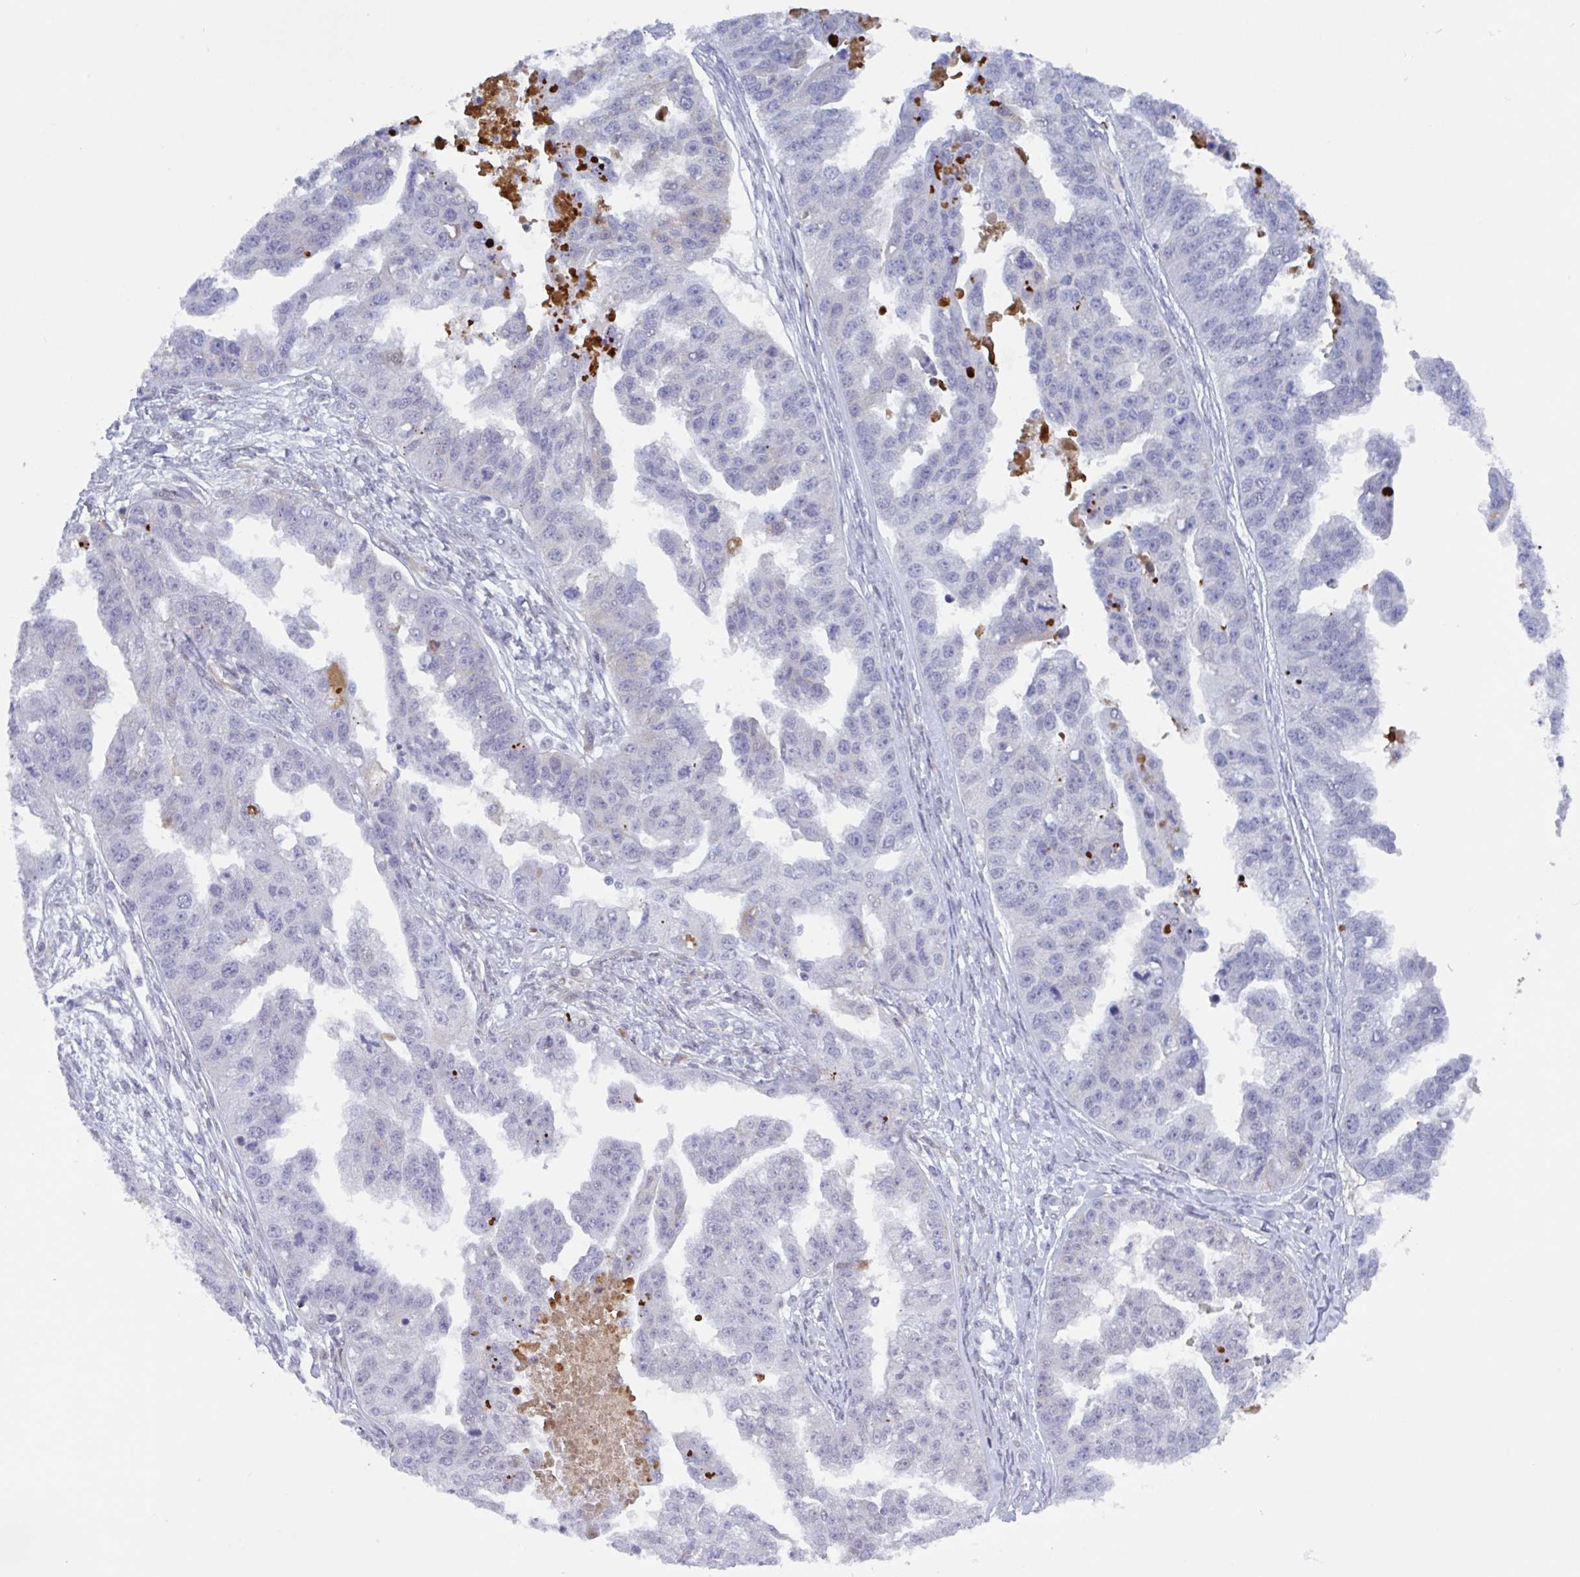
{"staining": {"intensity": "negative", "quantity": "none", "location": "none"}, "tissue": "ovarian cancer", "cell_type": "Tumor cells", "image_type": "cancer", "snomed": [{"axis": "morphology", "description": "Cystadenocarcinoma, serous, NOS"}, {"axis": "topography", "description": "Ovary"}], "caption": "Protein analysis of ovarian cancer (serous cystadenocarcinoma) shows no significant expression in tumor cells.", "gene": "PLG", "patient": {"sex": "female", "age": 58}}